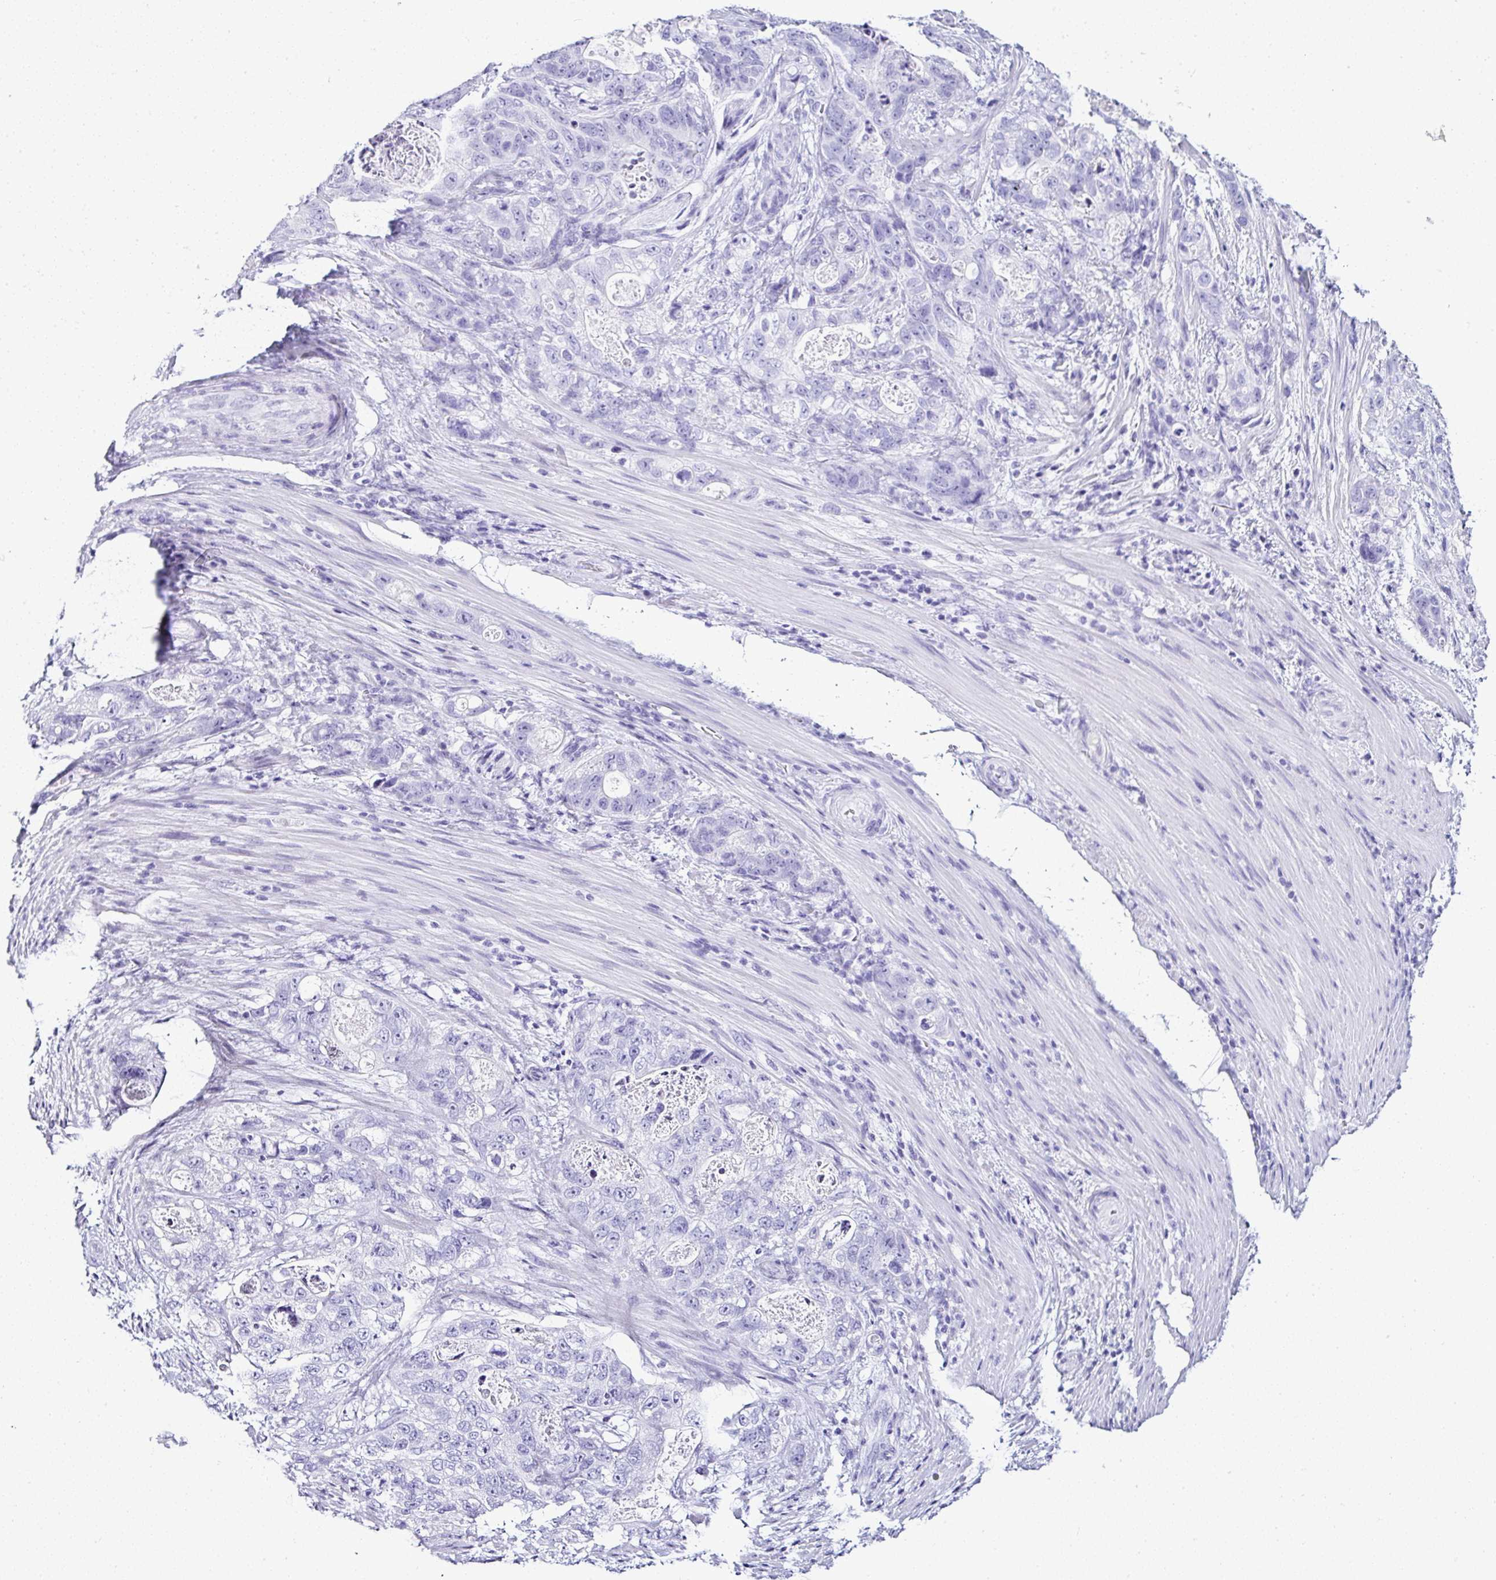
{"staining": {"intensity": "negative", "quantity": "none", "location": "none"}, "tissue": "stomach cancer", "cell_type": "Tumor cells", "image_type": "cancer", "snomed": [{"axis": "morphology", "description": "Normal tissue, NOS"}, {"axis": "morphology", "description": "Adenocarcinoma, NOS"}, {"axis": "topography", "description": "Stomach"}], "caption": "High power microscopy image of an IHC histopathology image of stomach cancer (adenocarcinoma), revealing no significant positivity in tumor cells. (Brightfield microscopy of DAB immunohistochemistry at high magnification).", "gene": "SERPINB3", "patient": {"sex": "female", "age": 89}}